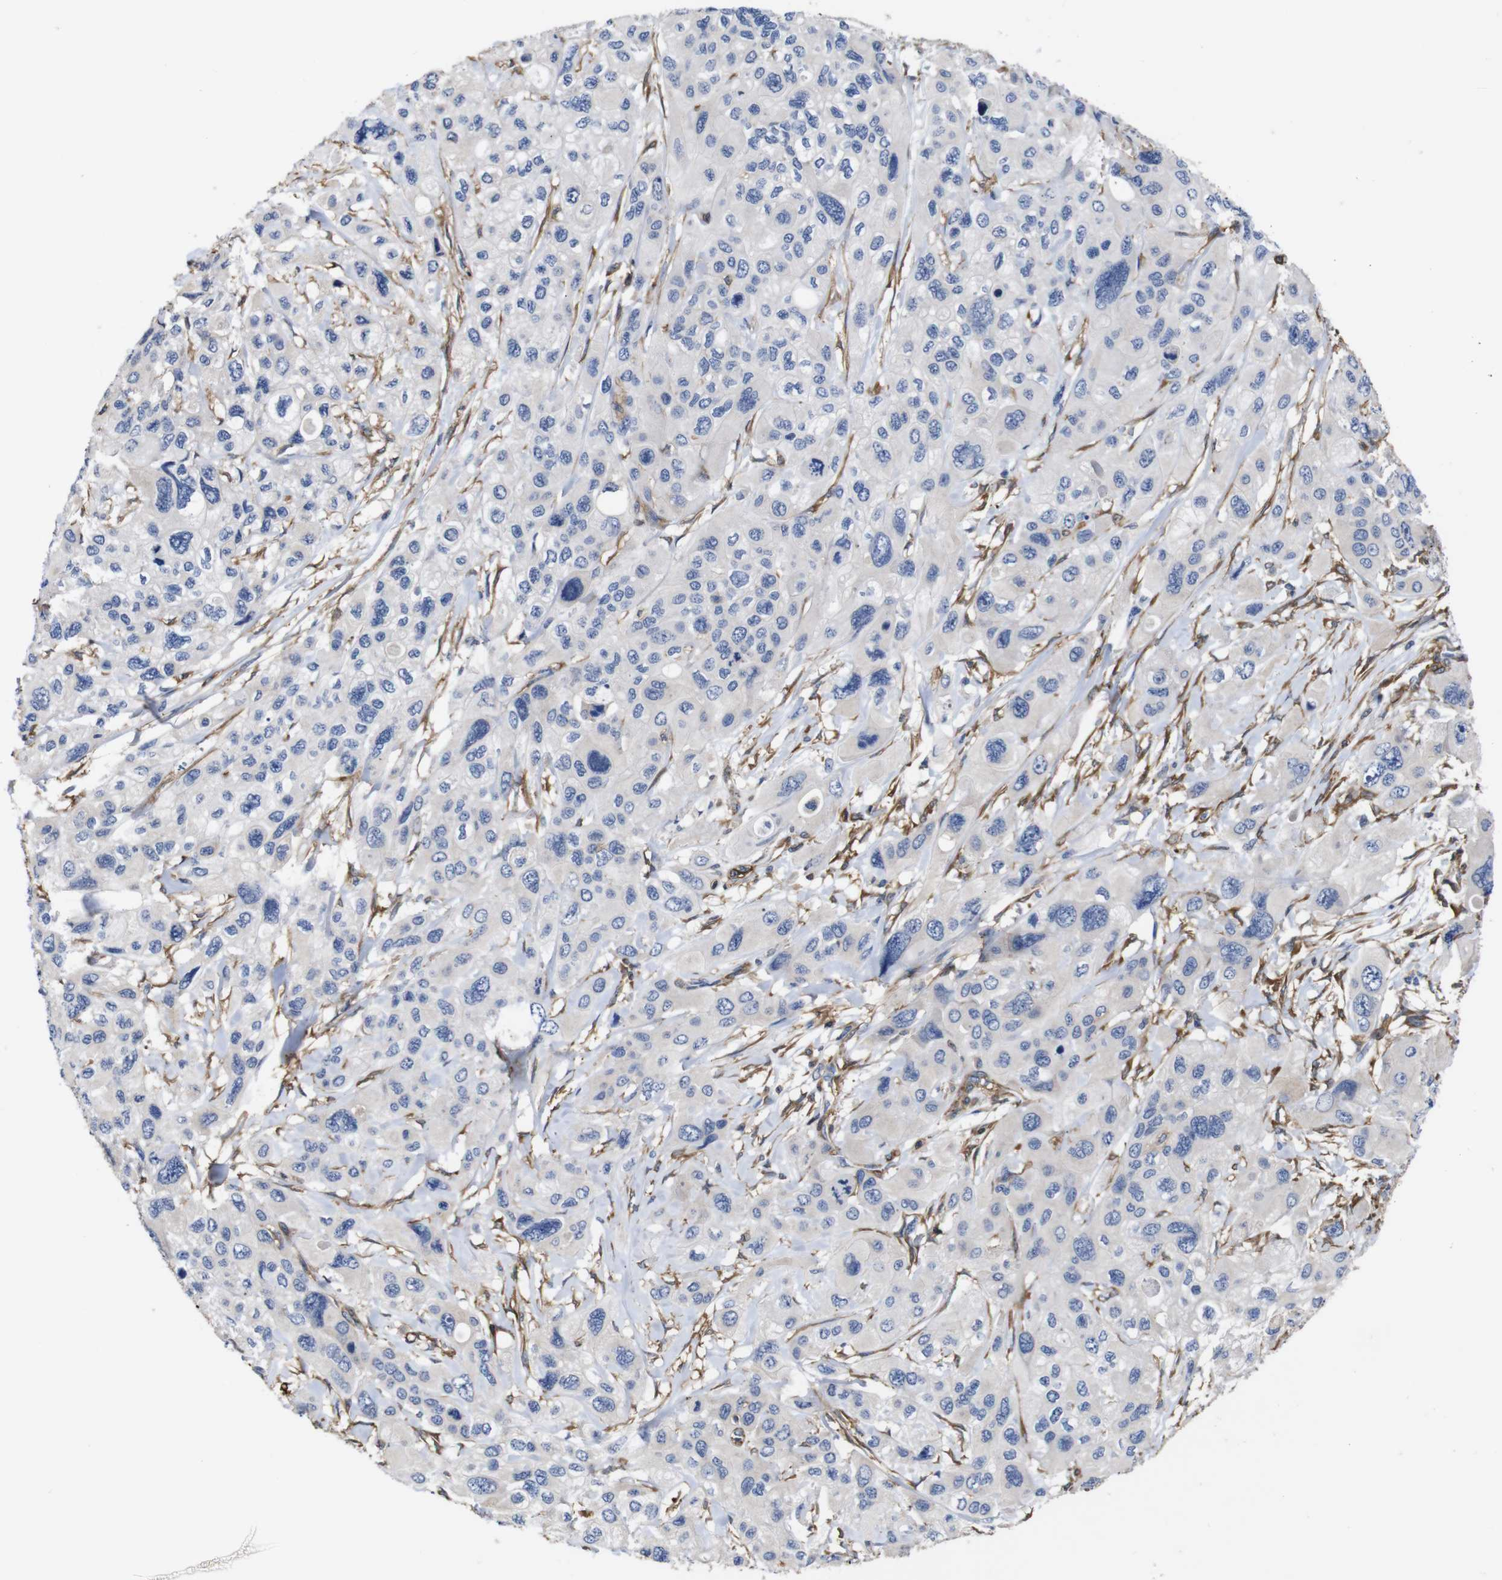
{"staining": {"intensity": "negative", "quantity": "none", "location": "none"}, "tissue": "pancreatic cancer", "cell_type": "Tumor cells", "image_type": "cancer", "snomed": [{"axis": "morphology", "description": "Adenocarcinoma, NOS"}, {"axis": "topography", "description": "Pancreas"}], "caption": "Immunohistochemistry (IHC) histopathology image of human pancreatic adenocarcinoma stained for a protein (brown), which reveals no expression in tumor cells.", "gene": "PI4KA", "patient": {"sex": "male", "age": 73}}